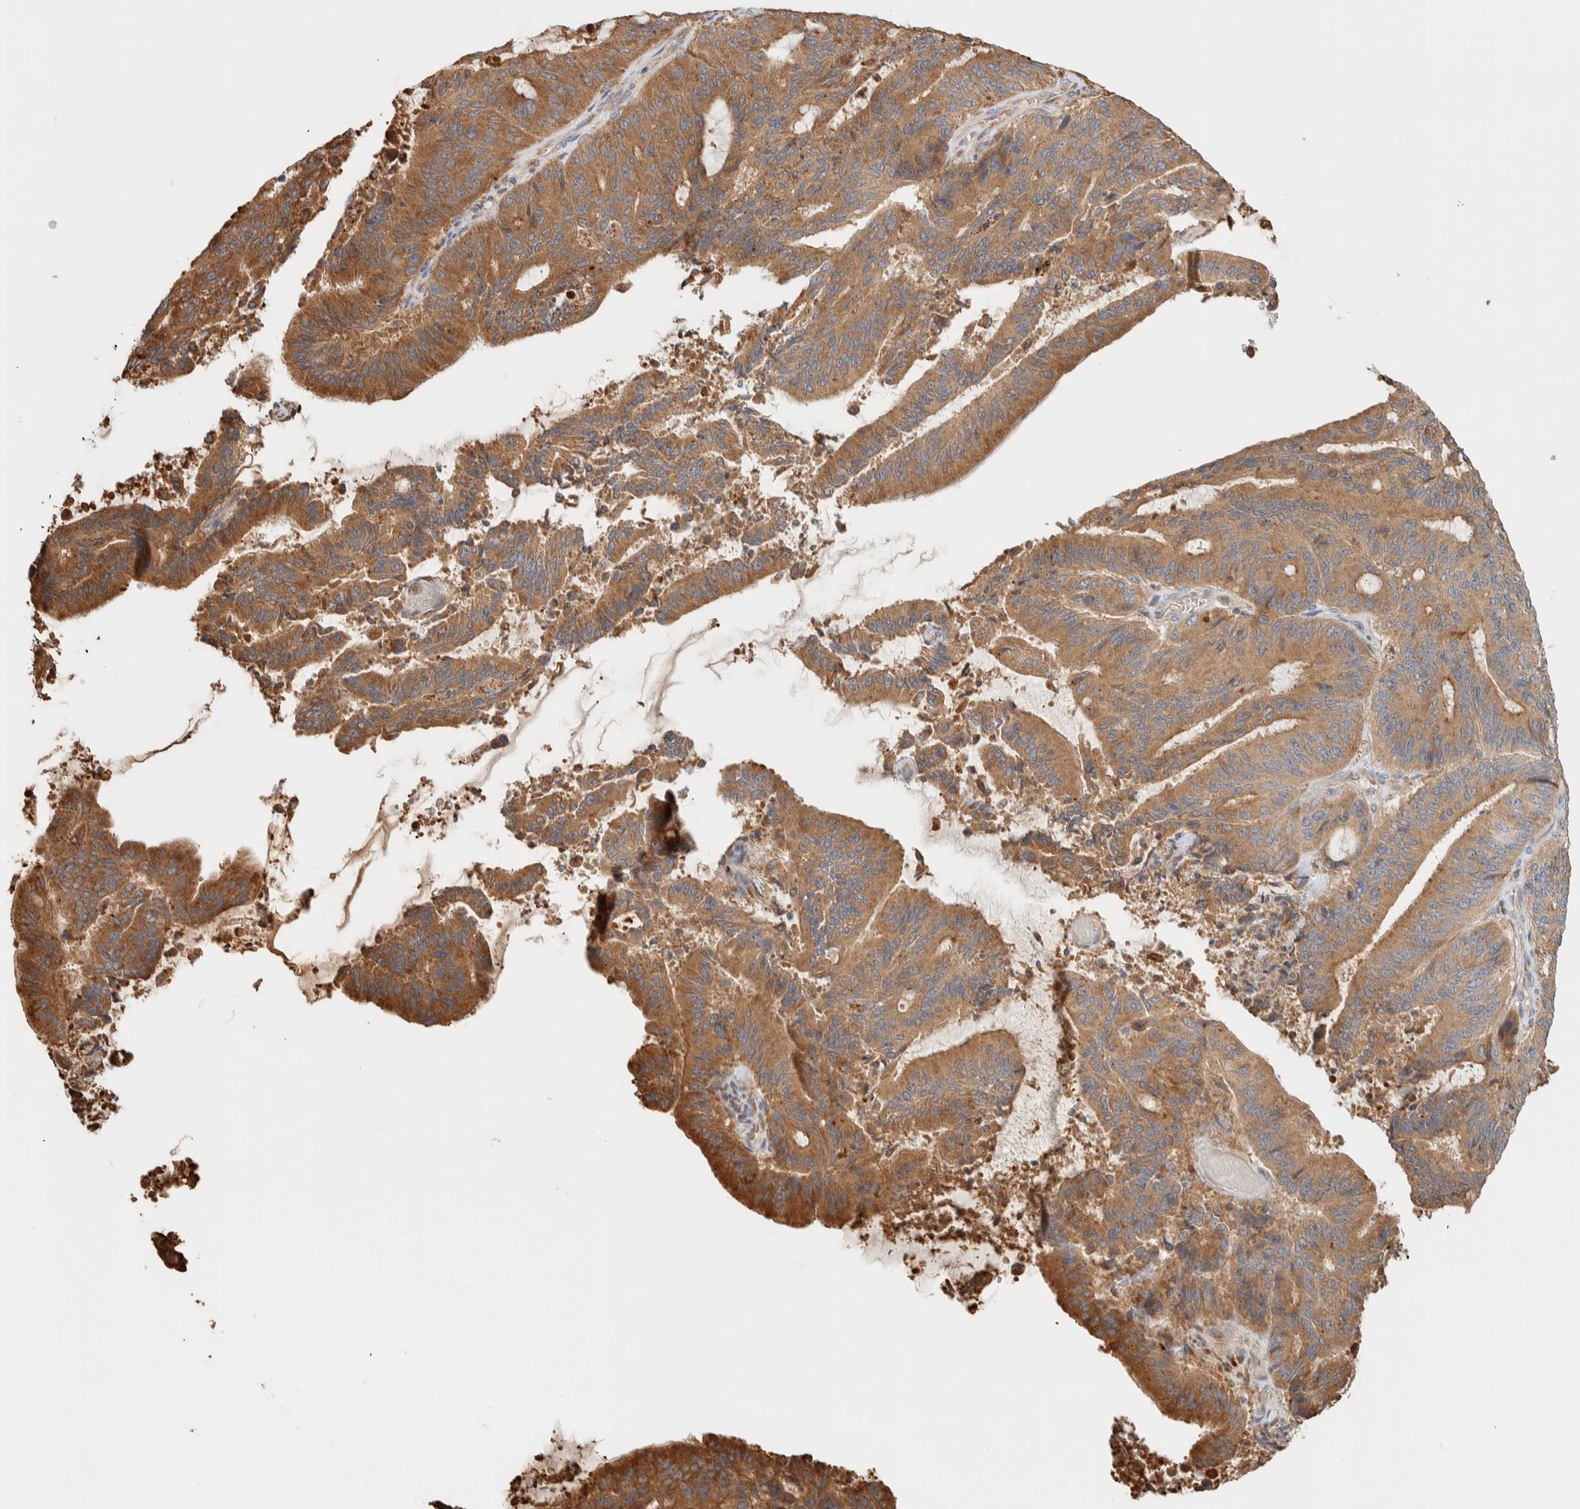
{"staining": {"intensity": "moderate", "quantity": ">75%", "location": "cytoplasmic/membranous"}, "tissue": "liver cancer", "cell_type": "Tumor cells", "image_type": "cancer", "snomed": [{"axis": "morphology", "description": "Normal tissue, NOS"}, {"axis": "morphology", "description": "Cholangiocarcinoma"}, {"axis": "topography", "description": "Liver"}, {"axis": "topography", "description": "Peripheral nerve tissue"}], "caption": "Protein expression analysis of human liver cholangiocarcinoma reveals moderate cytoplasmic/membranous expression in about >75% of tumor cells.", "gene": "RAB11FIP1", "patient": {"sex": "female", "age": 73}}